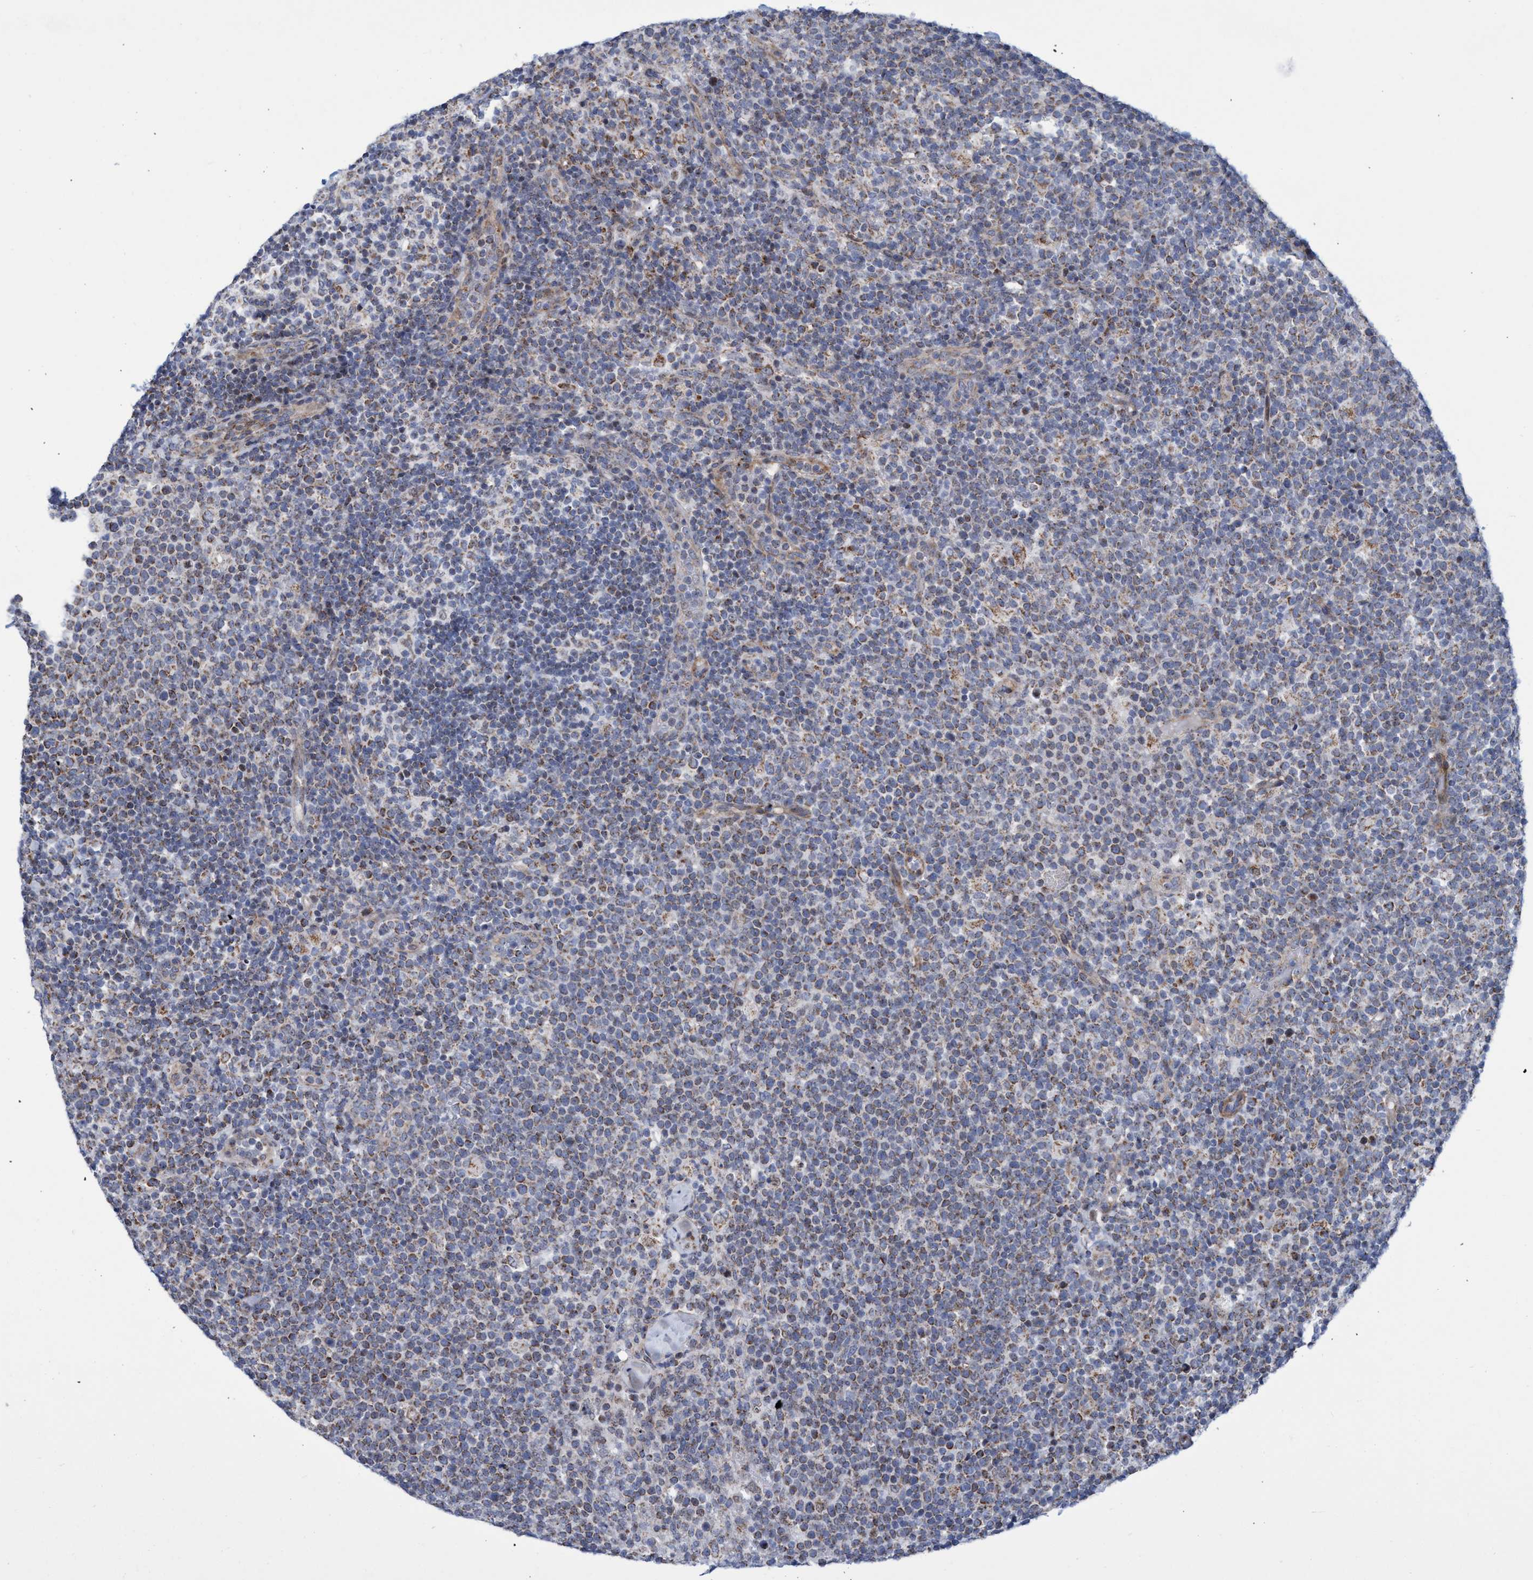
{"staining": {"intensity": "weak", "quantity": "25%-75%", "location": "cytoplasmic/membranous"}, "tissue": "lymphoma", "cell_type": "Tumor cells", "image_type": "cancer", "snomed": [{"axis": "morphology", "description": "Malignant lymphoma, non-Hodgkin's type, High grade"}, {"axis": "topography", "description": "Lymph node"}], "caption": "Weak cytoplasmic/membranous positivity for a protein is seen in about 25%-75% of tumor cells of lymphoma using IHC.", "gene": "POLR1F", "patient": {"sex": "male", "age": 61}}